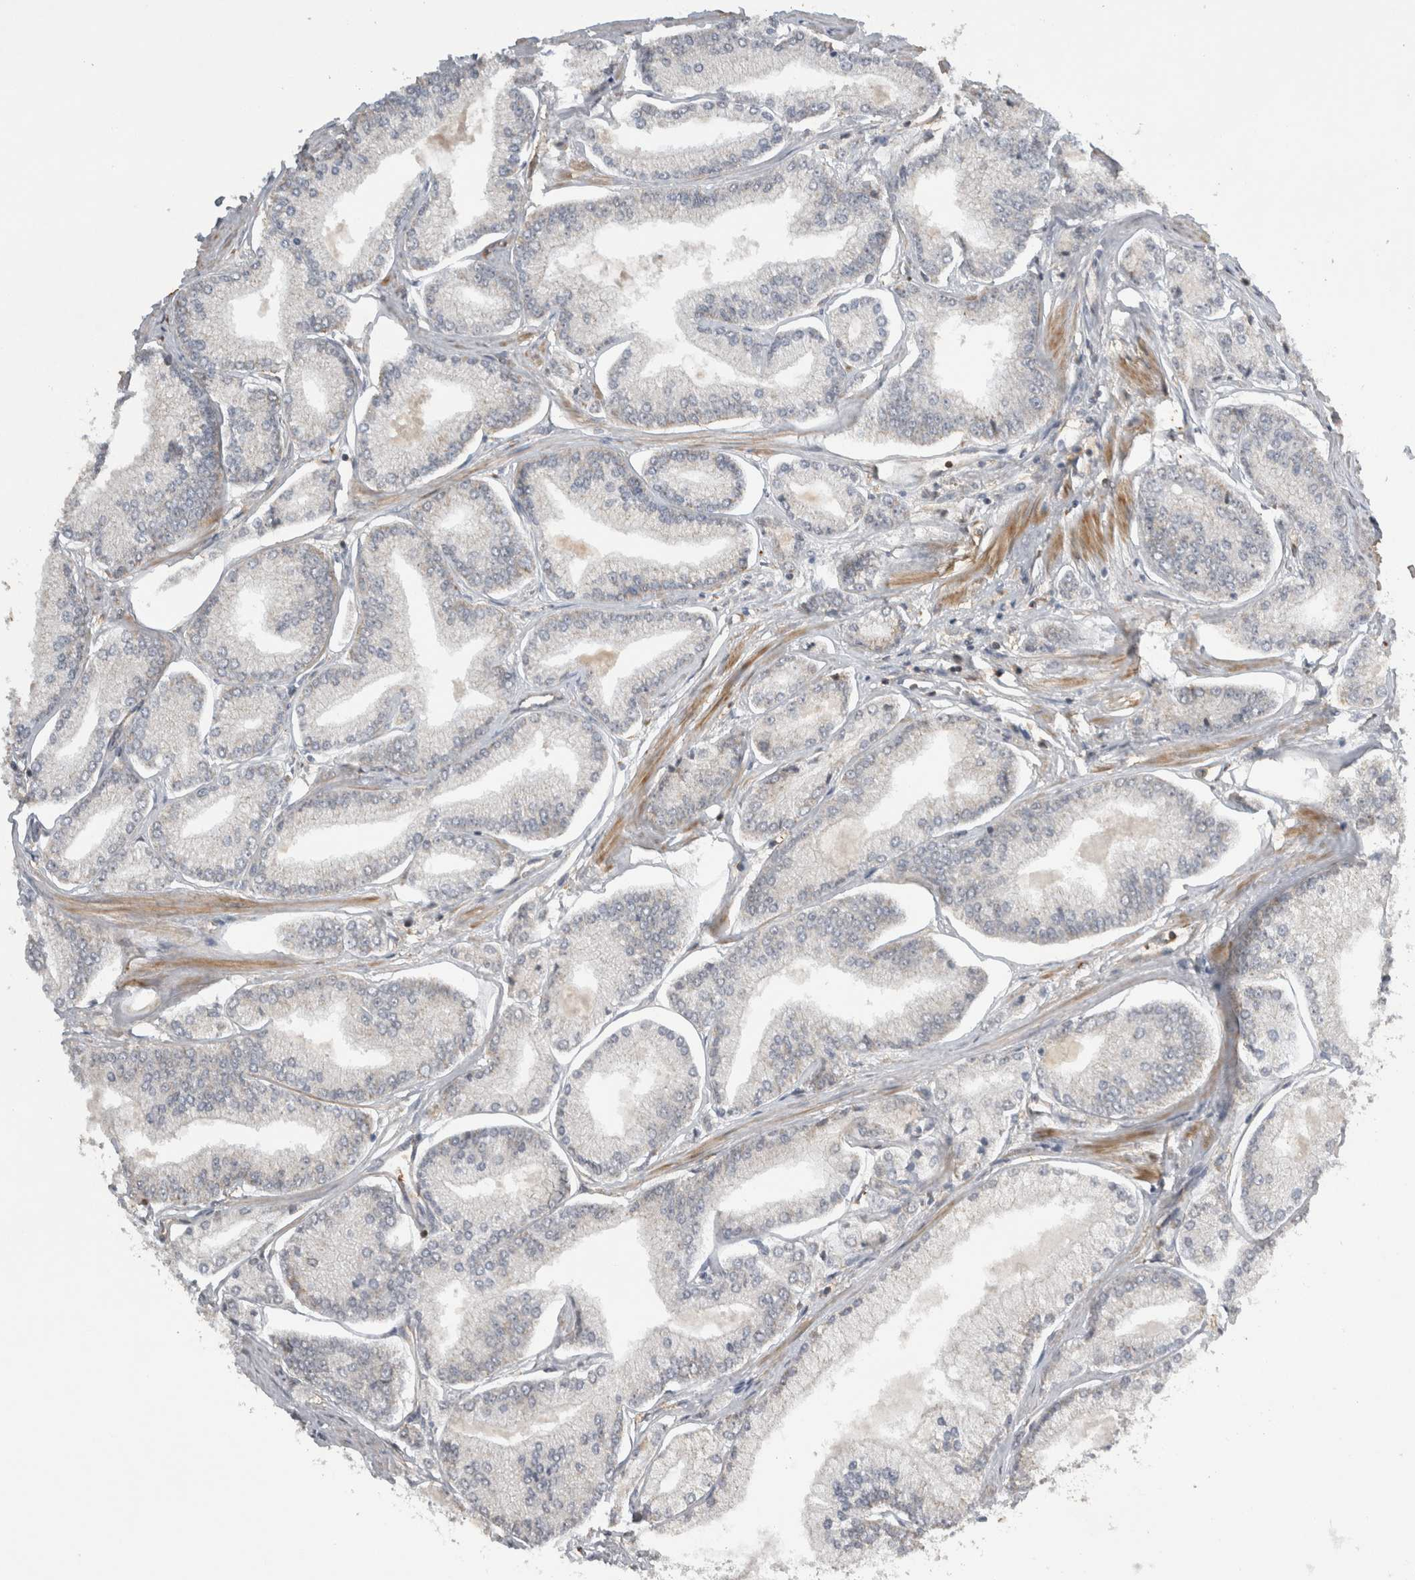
{"staining": {"intensity": "negative", "quantity": "none", "location": "none"}, "tissue": "prostate cancer", "cell_type": "Tumor cells", "image_type": "cancer", "snomed": [{"axis": "morphology", "description": "Adenocarcinoma, Low grade"}, {"axis": "topography", "description": "Prostate"}], "caption": "Tumor cells show no significant positivity in prostate low-grade adenocarcinoma.", "gene": "KCNIP1", "patient": {"sex": "male", "age": 52}}